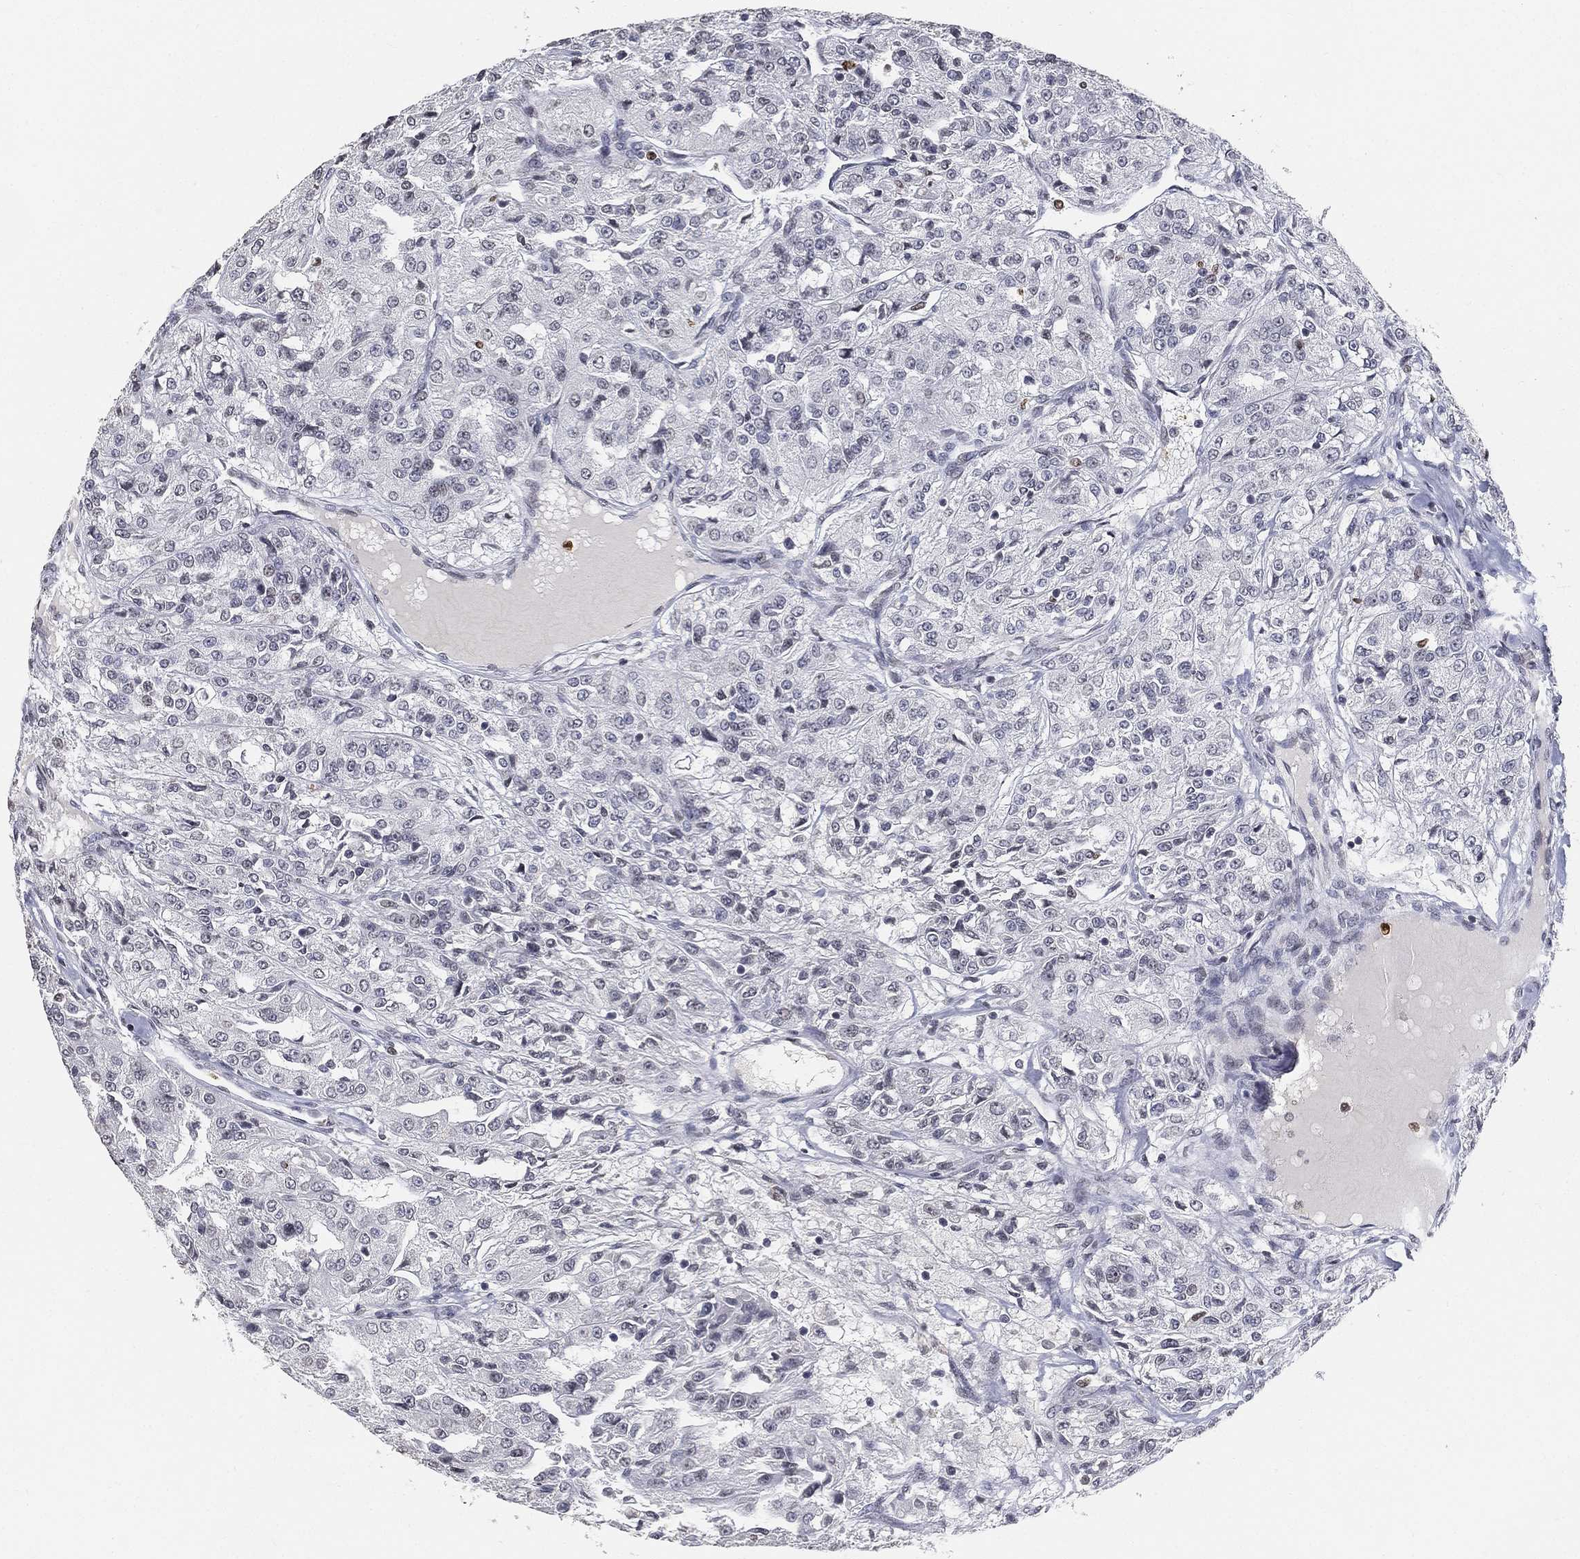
{"staining": {"intensity": "negative", "quantity": "none", "location": "none"}, "tissue": "renal cancer", "cell_type": "Tumor cells", "image_type": "cancer", "snomed": [{"axis": "morphology", "description": "Adenocarcinoma, NOS"}, {"axis": "topography", "description": "Kidney"}], "caption": "Tumor cells show no significant protein staining in renal cancer. The staining was performed using DAB to visualize the protein expression in brown, while the nuclei were stained in blue with hematoxylin (Magnification: 20x).", "gene": "ARG1", "patient": {"sex": "female", "age": 63}}